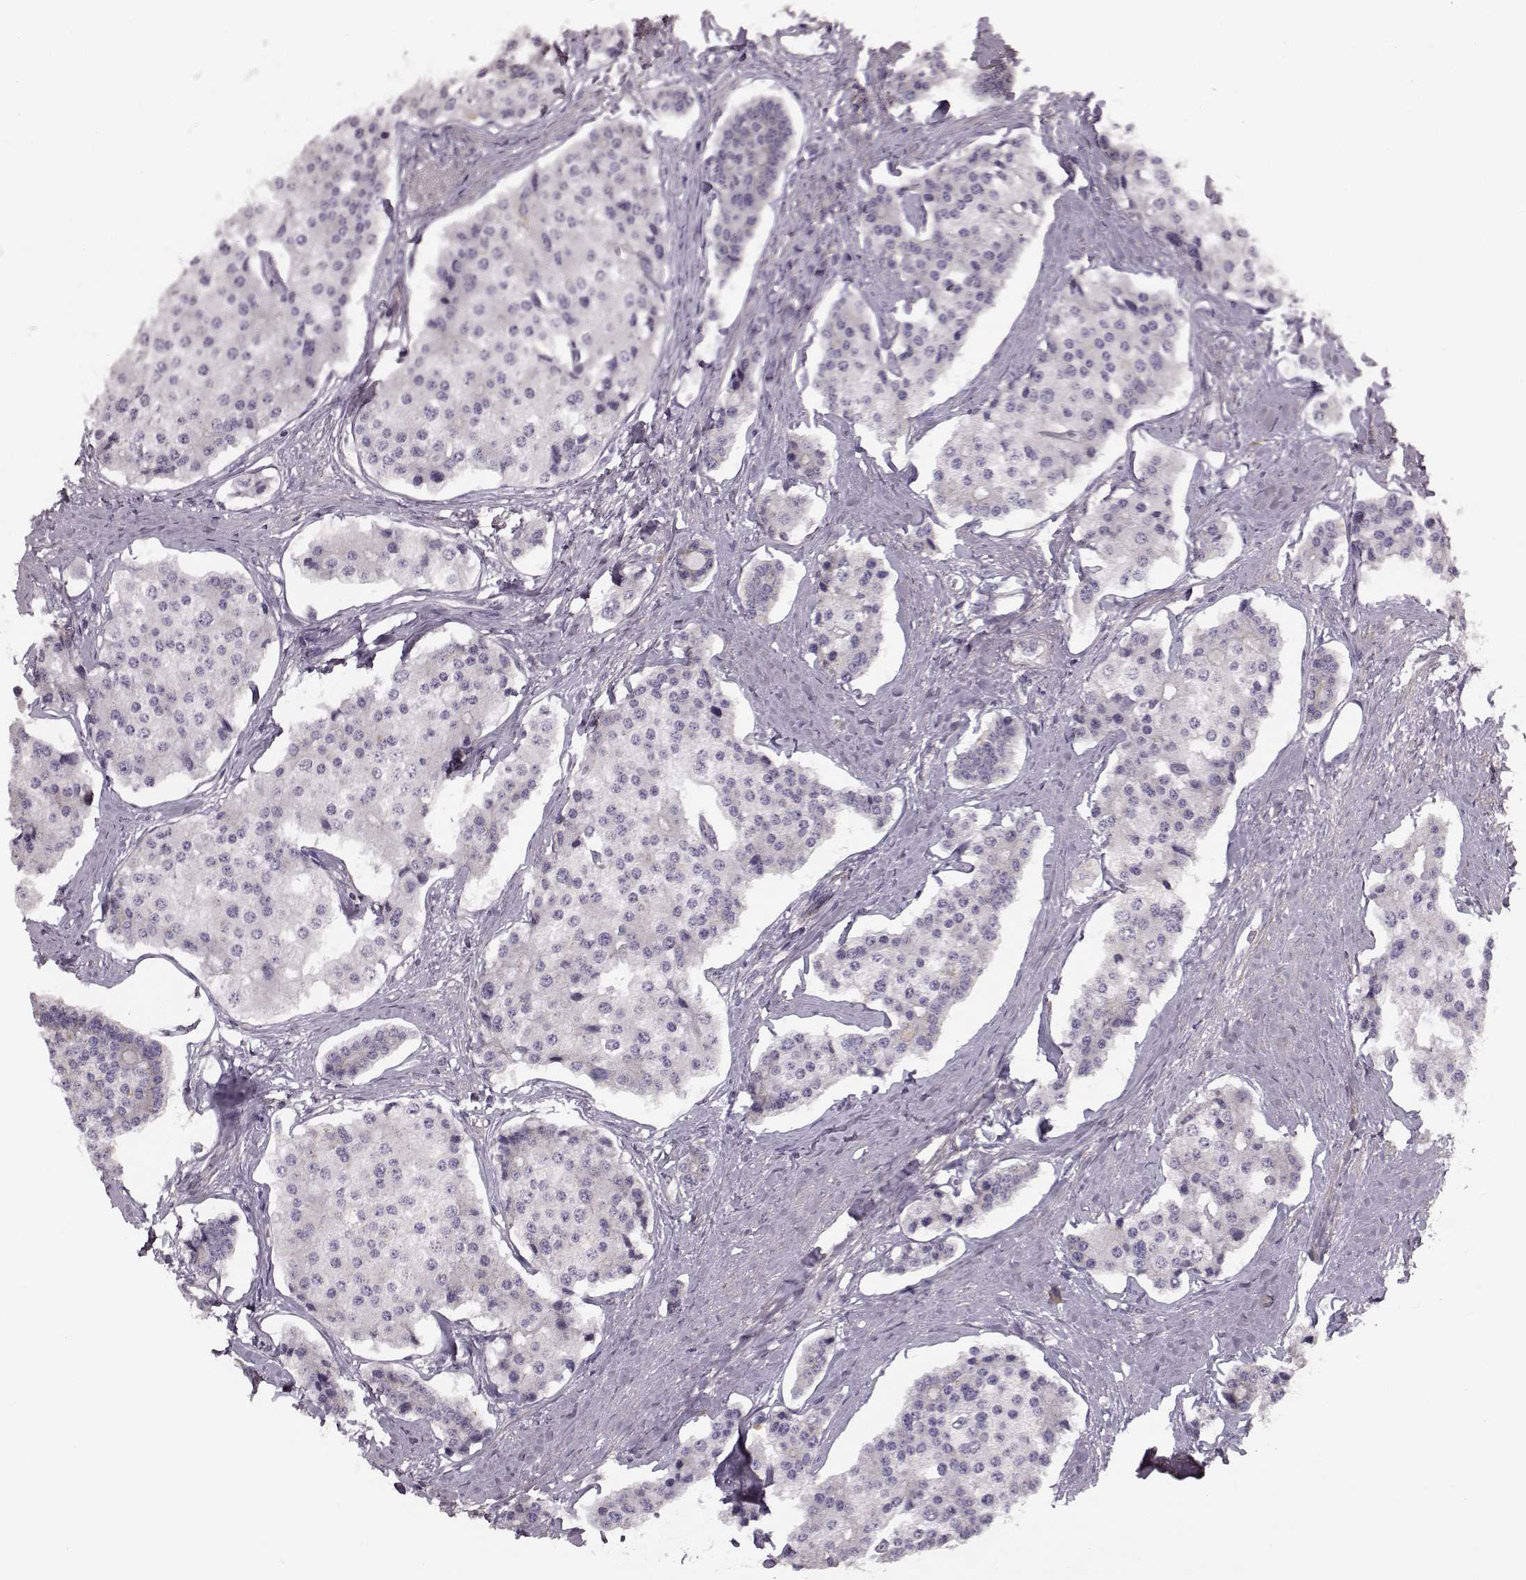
{"staining": {"intensity": "negative", "quantity": "none", "location": "none"}, "tissue": "carcinoid", "cell_type": "Tumor cells", "image_type": "cancer", "snomed": [{"axis": "morphology", "description": "Carcinoid, malignant, NOS"}, {"axis": "topography", "description": "Small intestine"}], "caption": "Immunohistochemical staining of carcinoid exhibits no significant staining in tumor cells.", "gene": "MTR", "patient": {"sex": "female", "age": 65}}